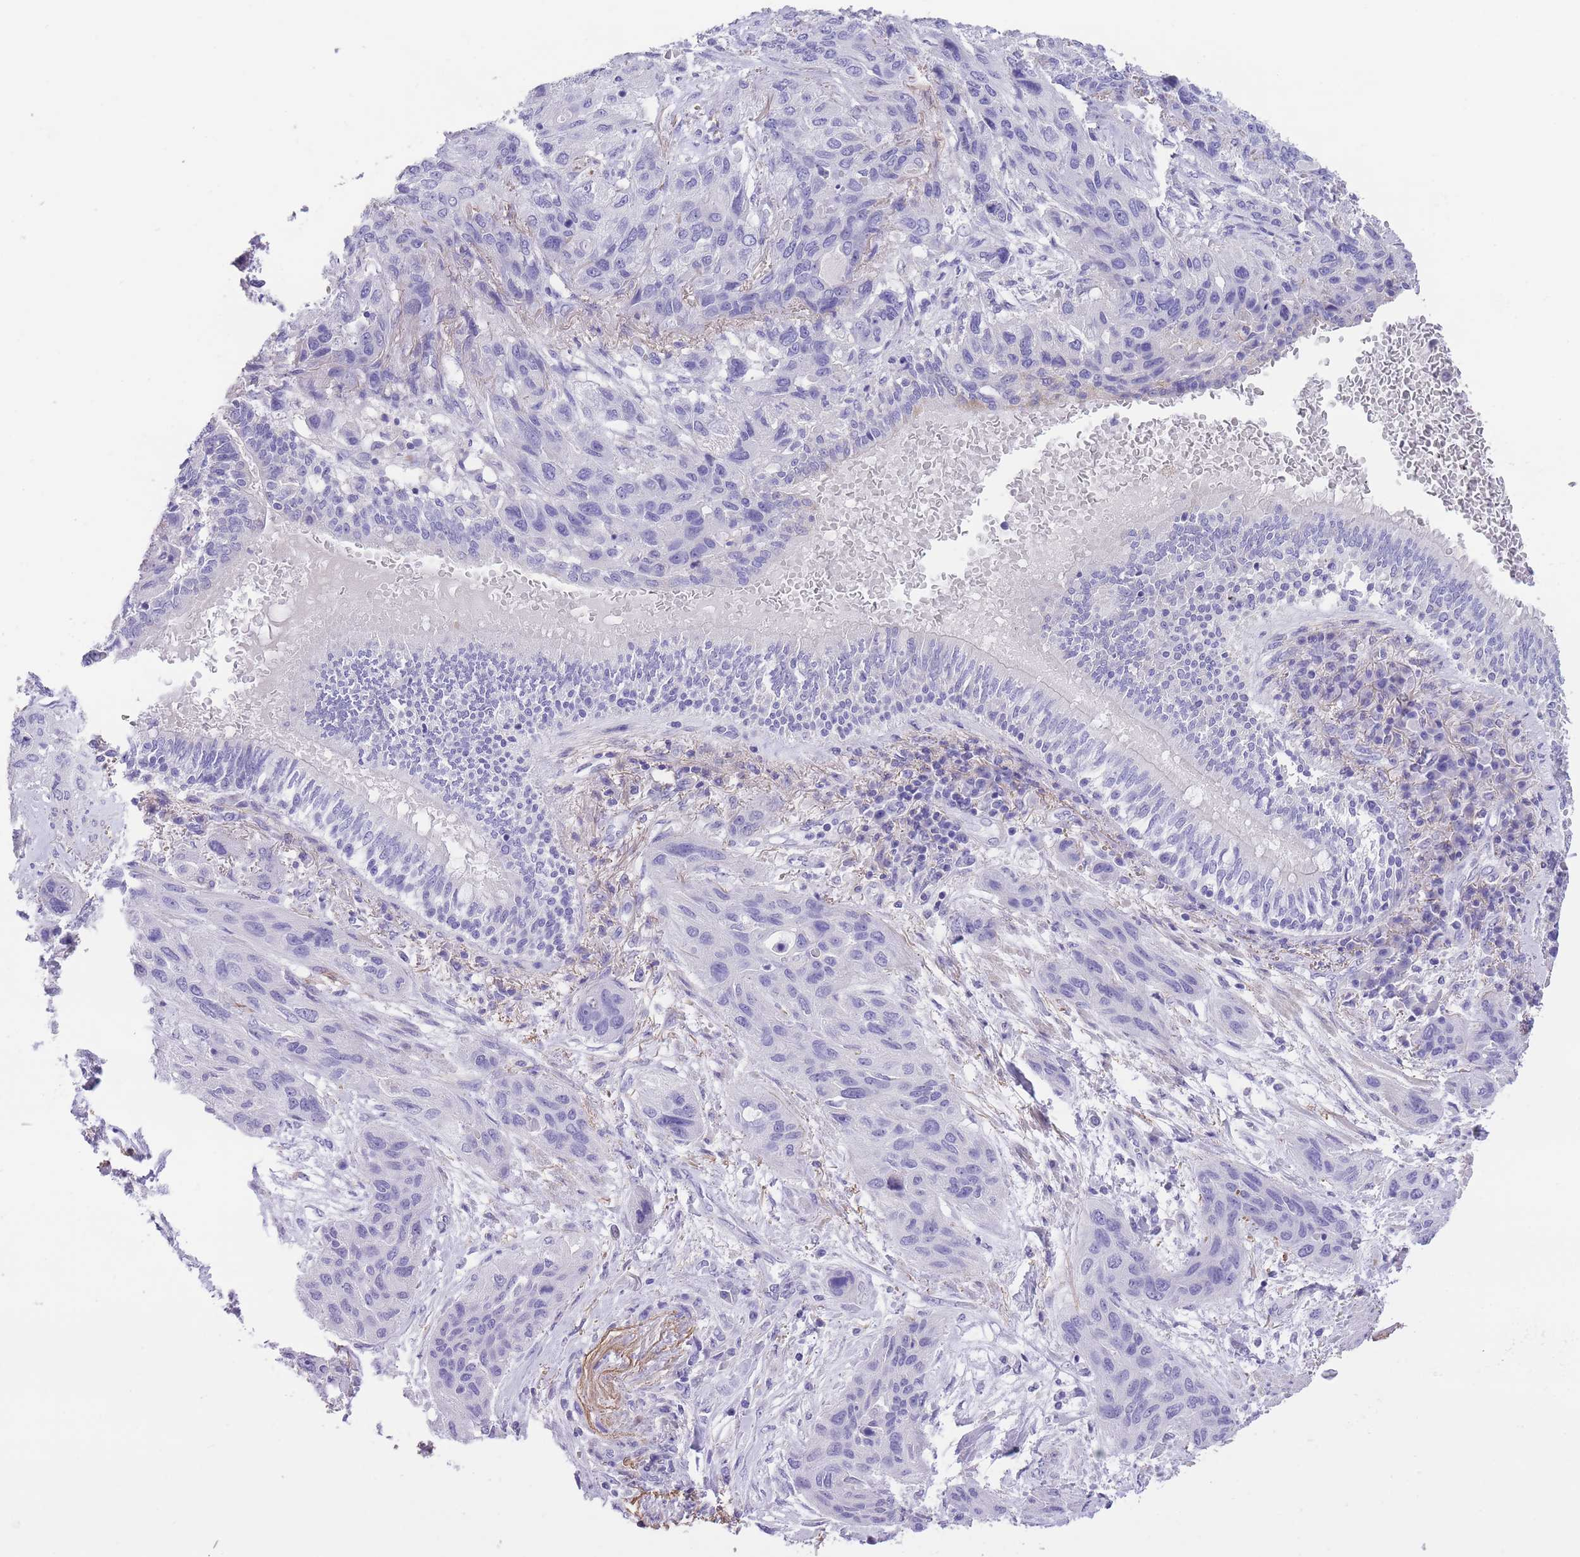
{"staining": {"intensity": "negative", "quantity": "none", "location": "none"}, "tissue": "lung cancer", "cell_type": "Tumor cells", "image_type": "cancer", "snomed": [{"axis": "morphology", "description": "Squamous cell carcinoma, NOS"}, {"axis": "topography", "description": "Lung"}], "caption": "Immunohistochemistry (IHC) of lung cancer (squamous cell carcinoma) exhibits no expression in tumor cells.", "gene": "RAI2", "patient": {"sex": "female", "age": 70}}